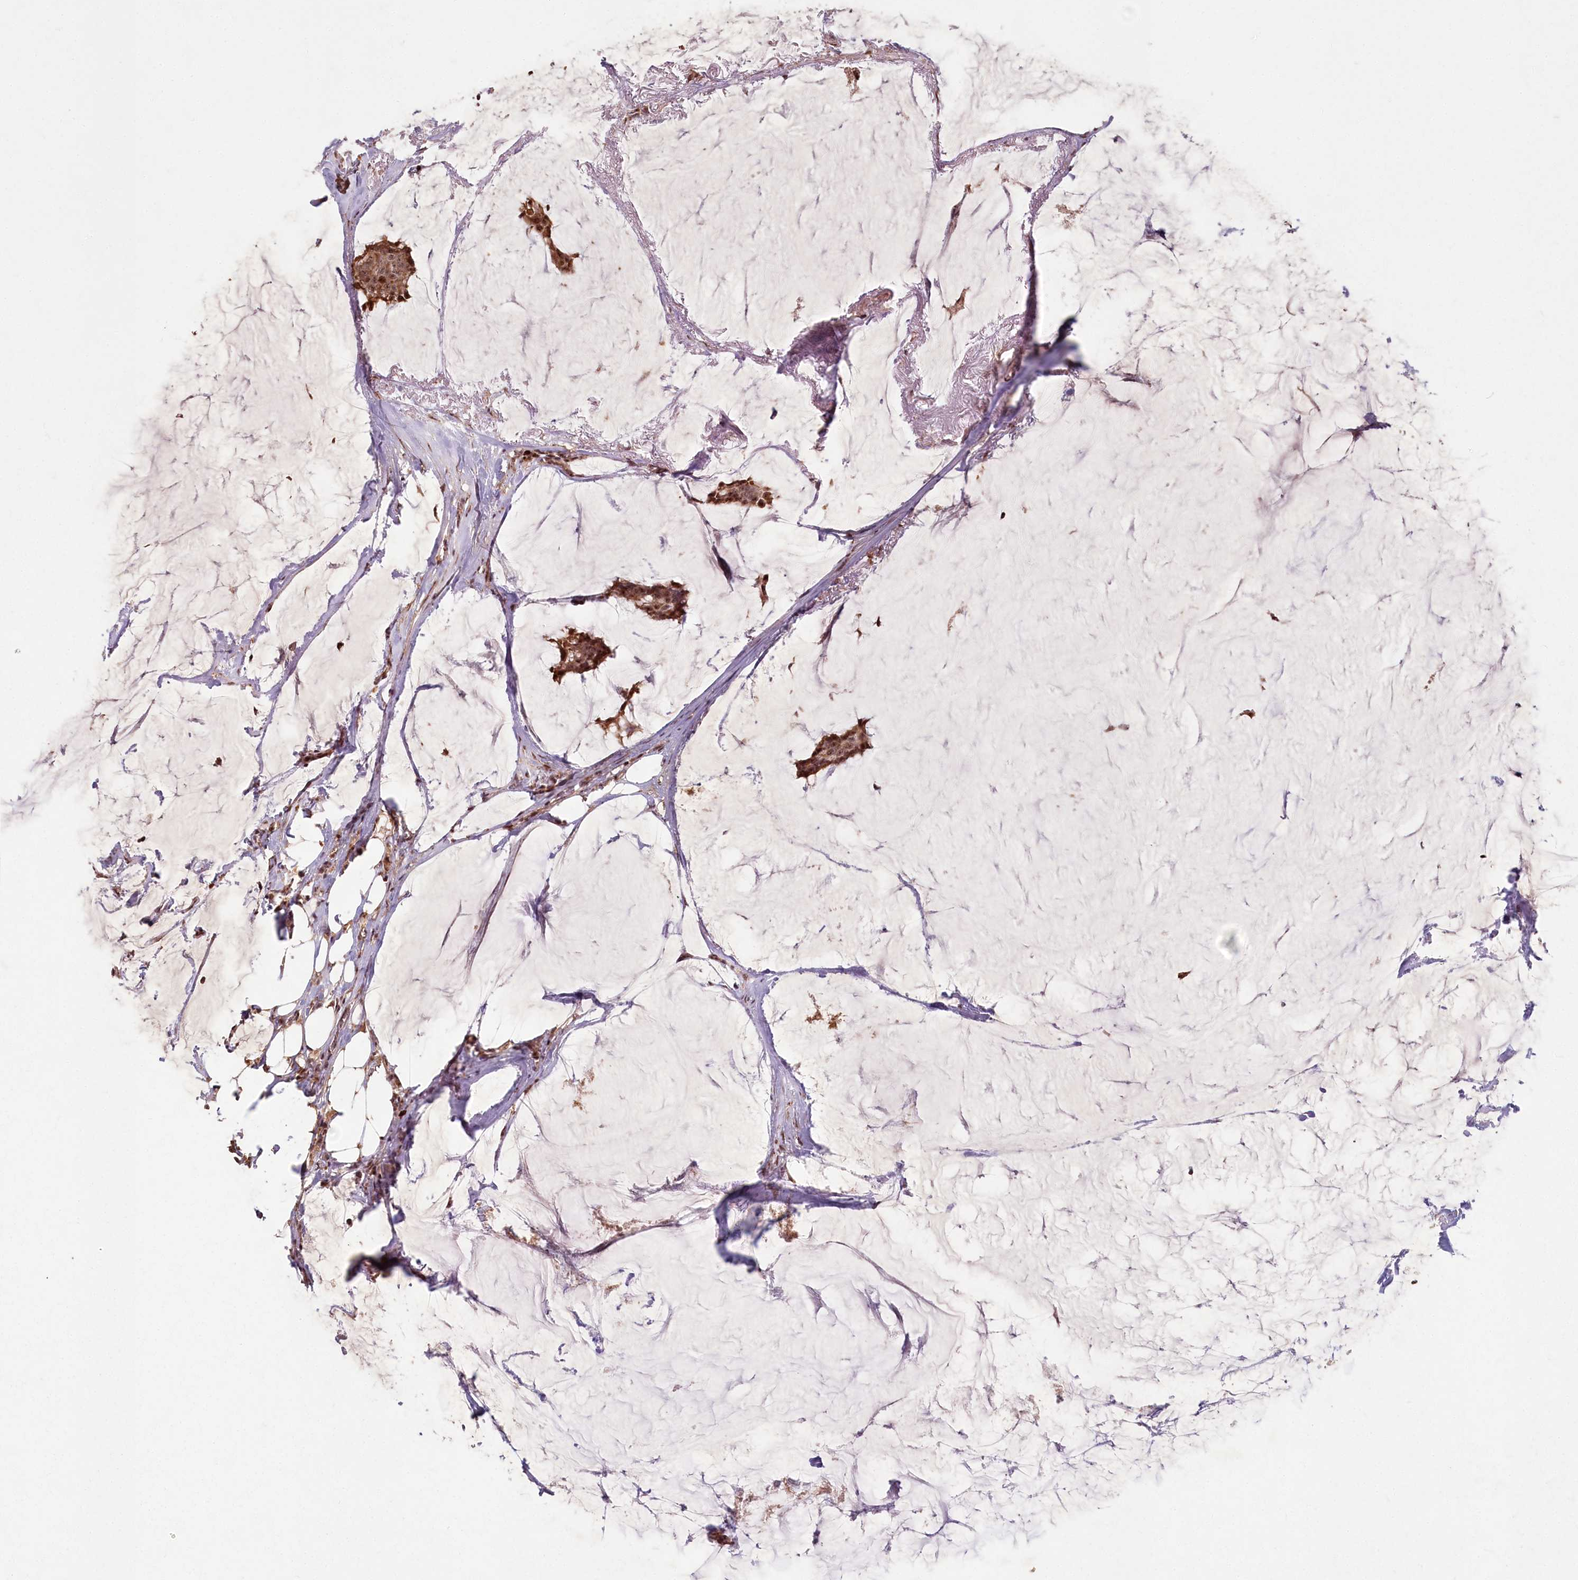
{"staining": {"intensity": "moderate", "quantity": ">75%", "location": "cytoplasmic/membranous,nuclear"}, "tissue": "breast cancer", "cell_type": "Tumor cells", "image_type": "cancer", "snomed": [{"axis": "morphology", "description": "Duct carcinoma"}, {"axis": "topography", "description": "Breast"}], "caption": "Moderate cytoplasmic/membranous and nuclear protein expression is seen in about >75% of tumor cells in intraductal carcinoma (breast).", "gene": "PYROXD1", "patient": {"sex": "female", "age": 93}}